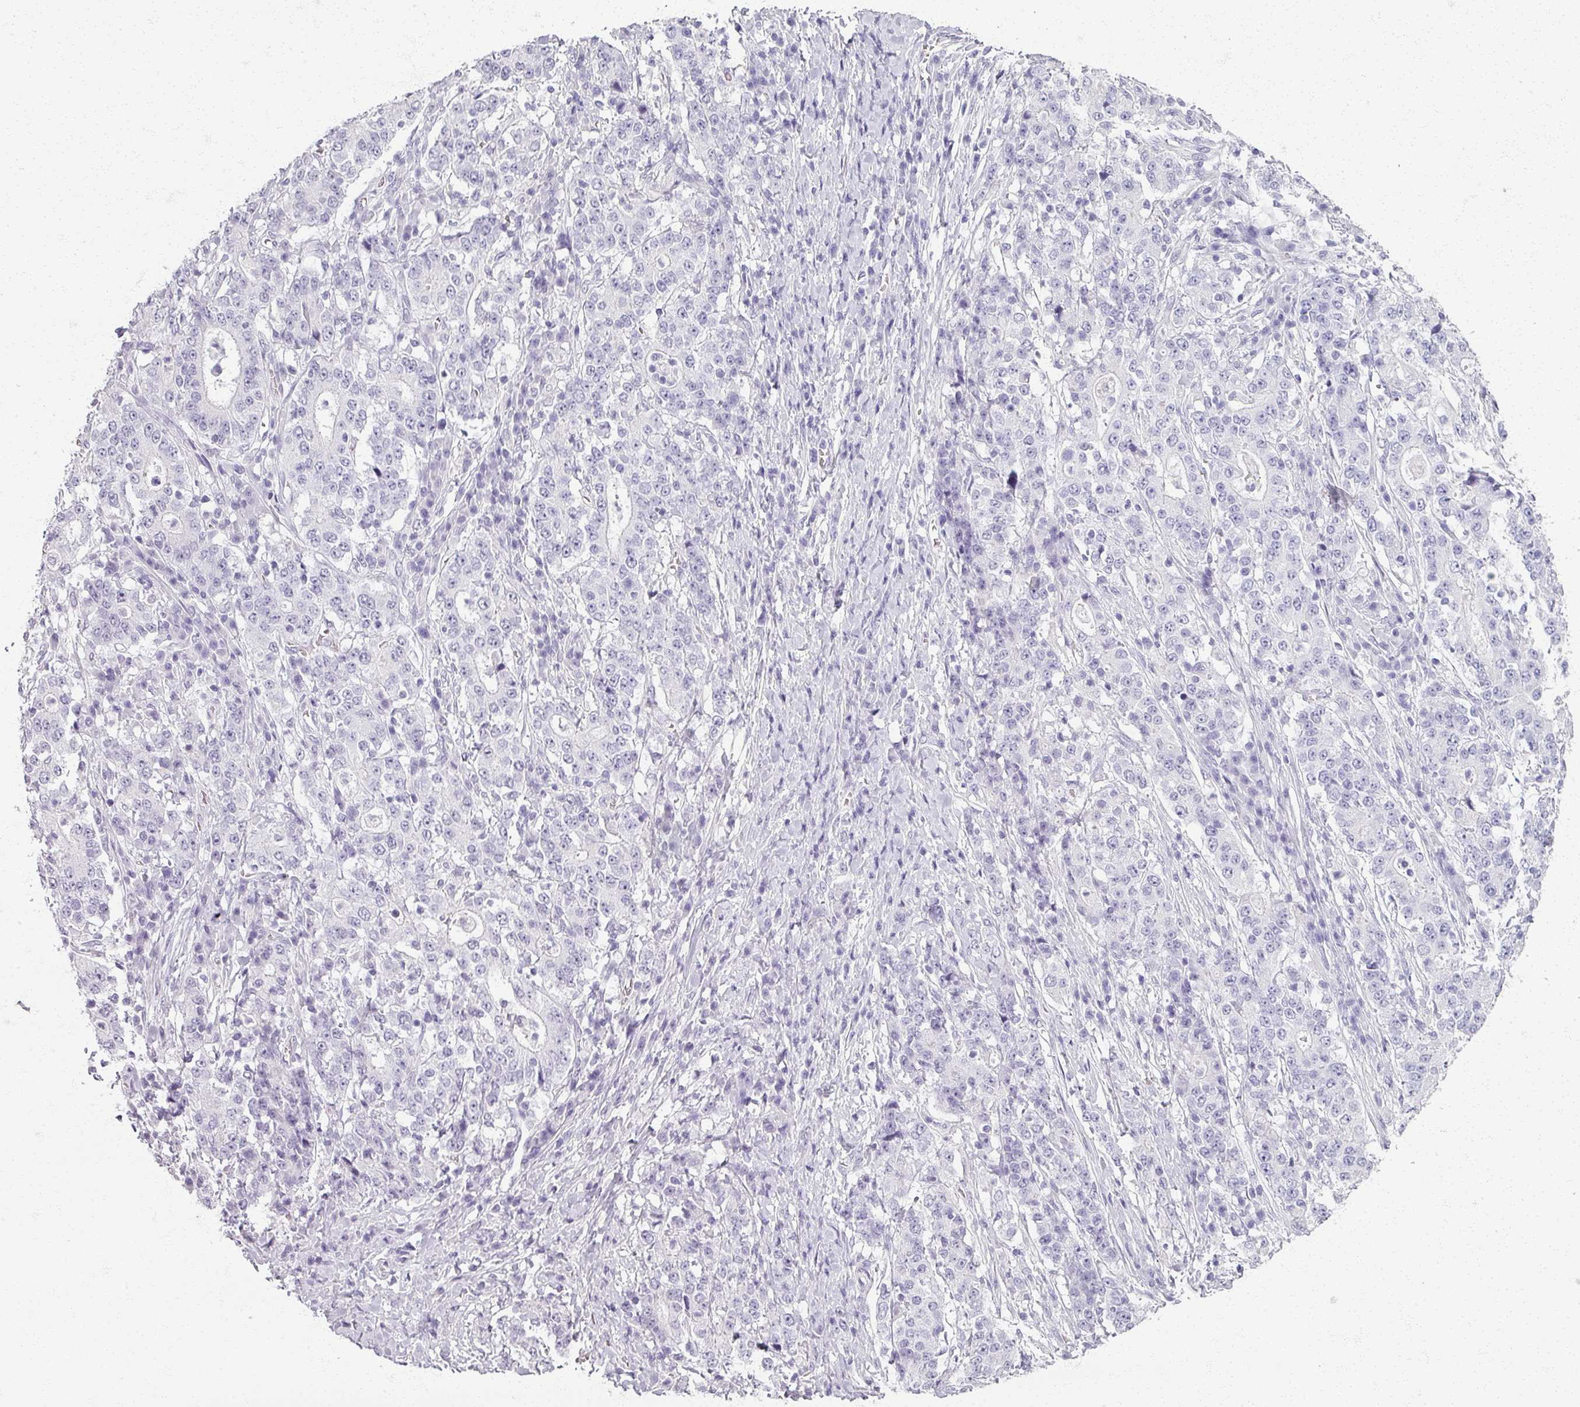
{"staining": {"intensity": "negative", "quantity": "none", "location": "none"}, "tissue": "stomach cancer", "cell_type": "Tumor cells", "image_type": "cancer", "snomed": [{"axis": "morphology", "description": "Normal tissue, NOS"}, {"axis": "morphology", "description": "Adenocarcinoma, NOS"}, {"axis": "topography", "description": "Stomach, upper"}, {"axis": "topography", "description": "Stomach"}], "caption": "Tumor cells are negative for brown protein staining in stomach cancer.", "gene": "RFPL2", "patient": {"sex": "male", "age": 59}}